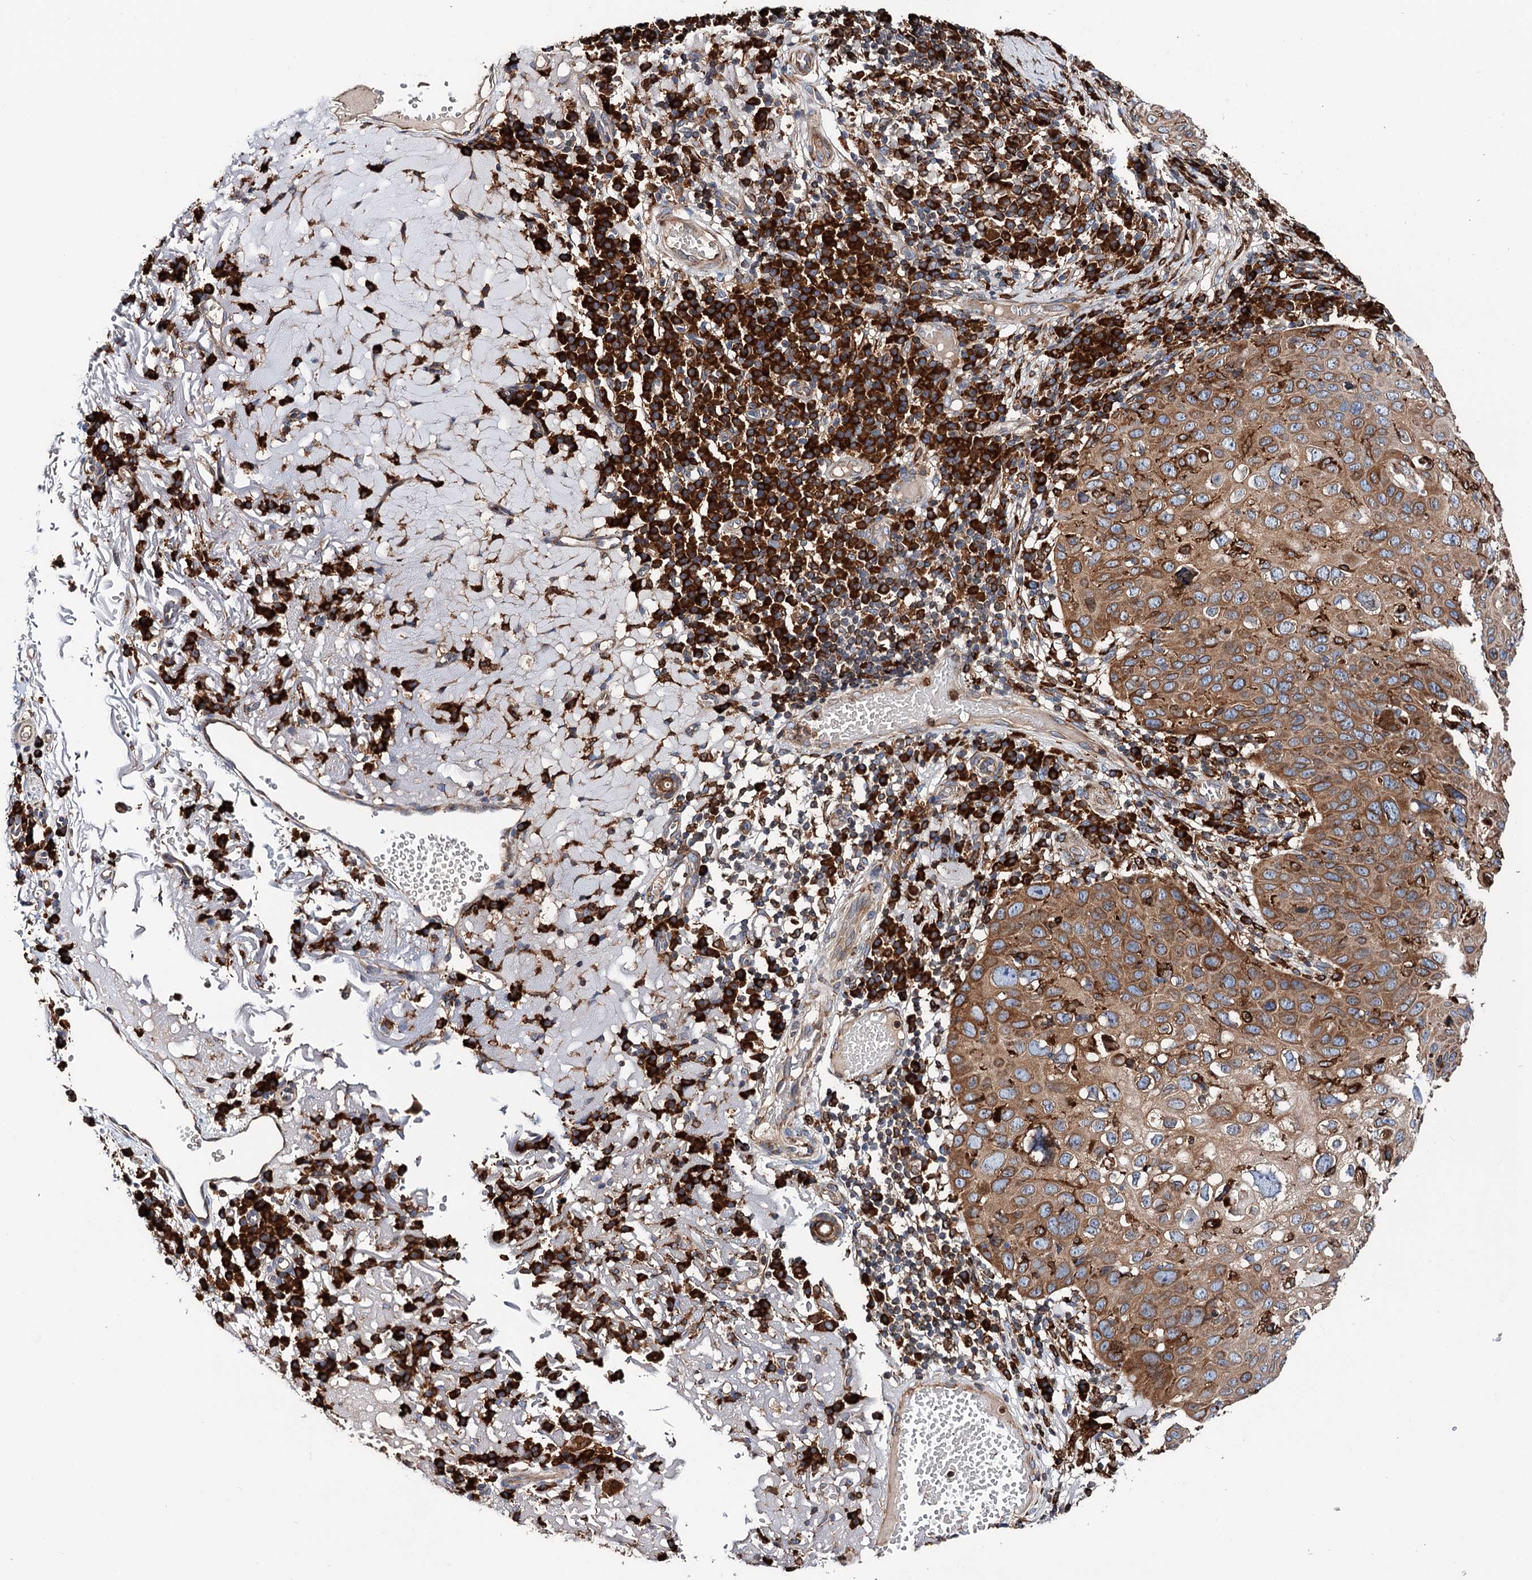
{"staining": {"intensity": "moderate", "quantity": ">75%", "location": "cytoplasmic/membranous"}, "tissue": "skin cancer", "cell_type": "Tumor cells", "image_type": "cancer", "snomed": [{"axis": "morphology", "description": "Squamous cell carcinoma, NOS"}, {"axis": "topography", "description": "Skin"}], "caption": "Tumor cells display medium levels of moderate cytoplasmic/membranous staining in approximately >75% of cells in skin cancer.", "gene": "ERP29", "patient": {"sex": "female", "age": 90}}